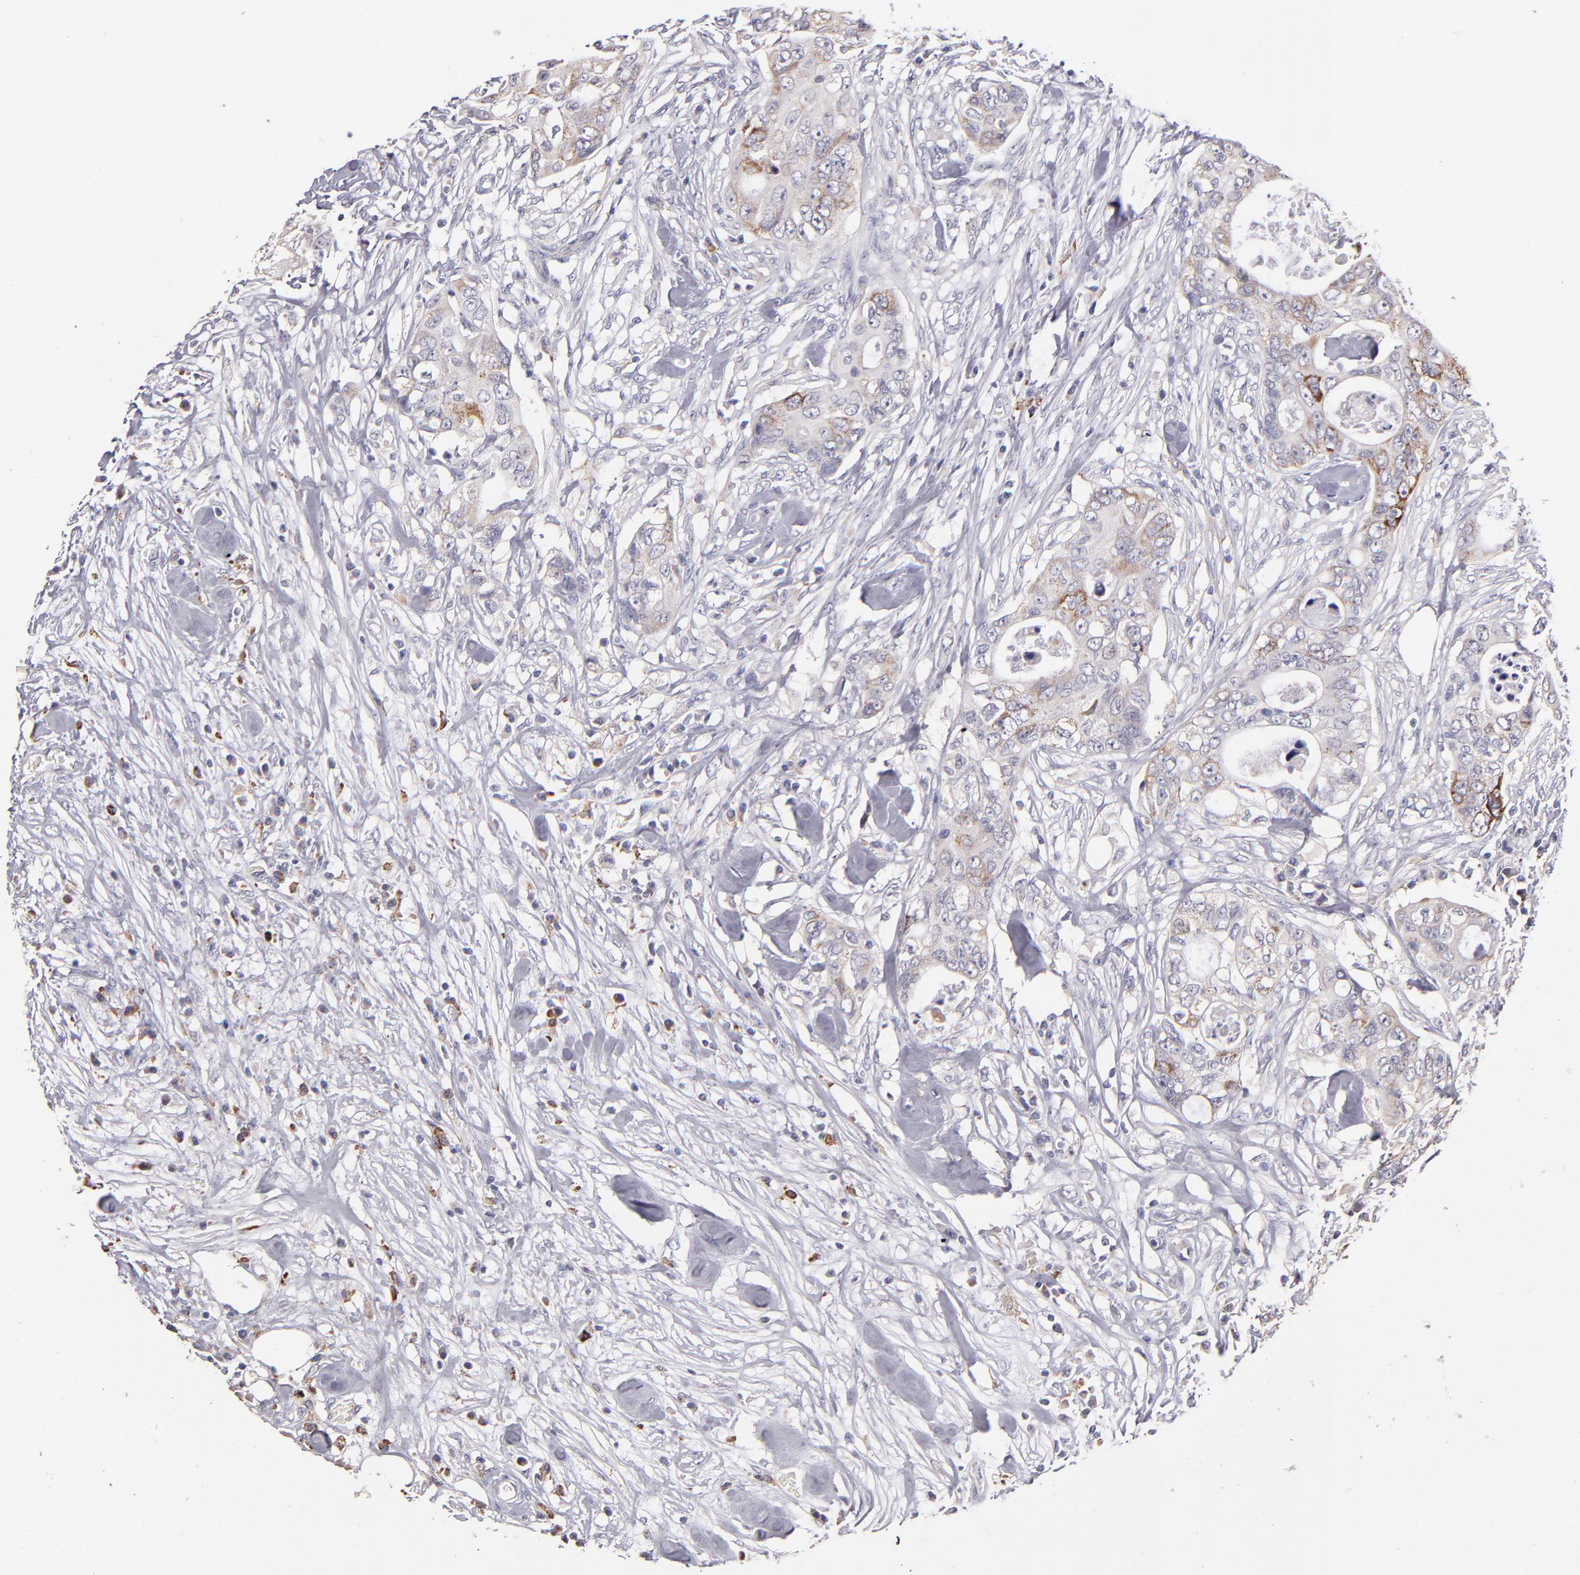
{"staining": {"intensity": "weak", "quantity": "<25%", "location": "cytoplasmic/membranous"}, "tissue": "colorectal cancer", "cell_type": "Tumor cells", "image_type": "cancer", "snomed": [{"axis": "morphology", "description": "Adenocarcinoma, NOS"}, {"axis": "topography", "description": "Rectum"}], "caption": "A high-resolution image shows immunohistochemistry staining of colorectal cancer (adenocarcinoma), which exhibits no significant expression in tumor cells.", "gene": "GLDC", "patient": {"sex": "female", "age": 57}}